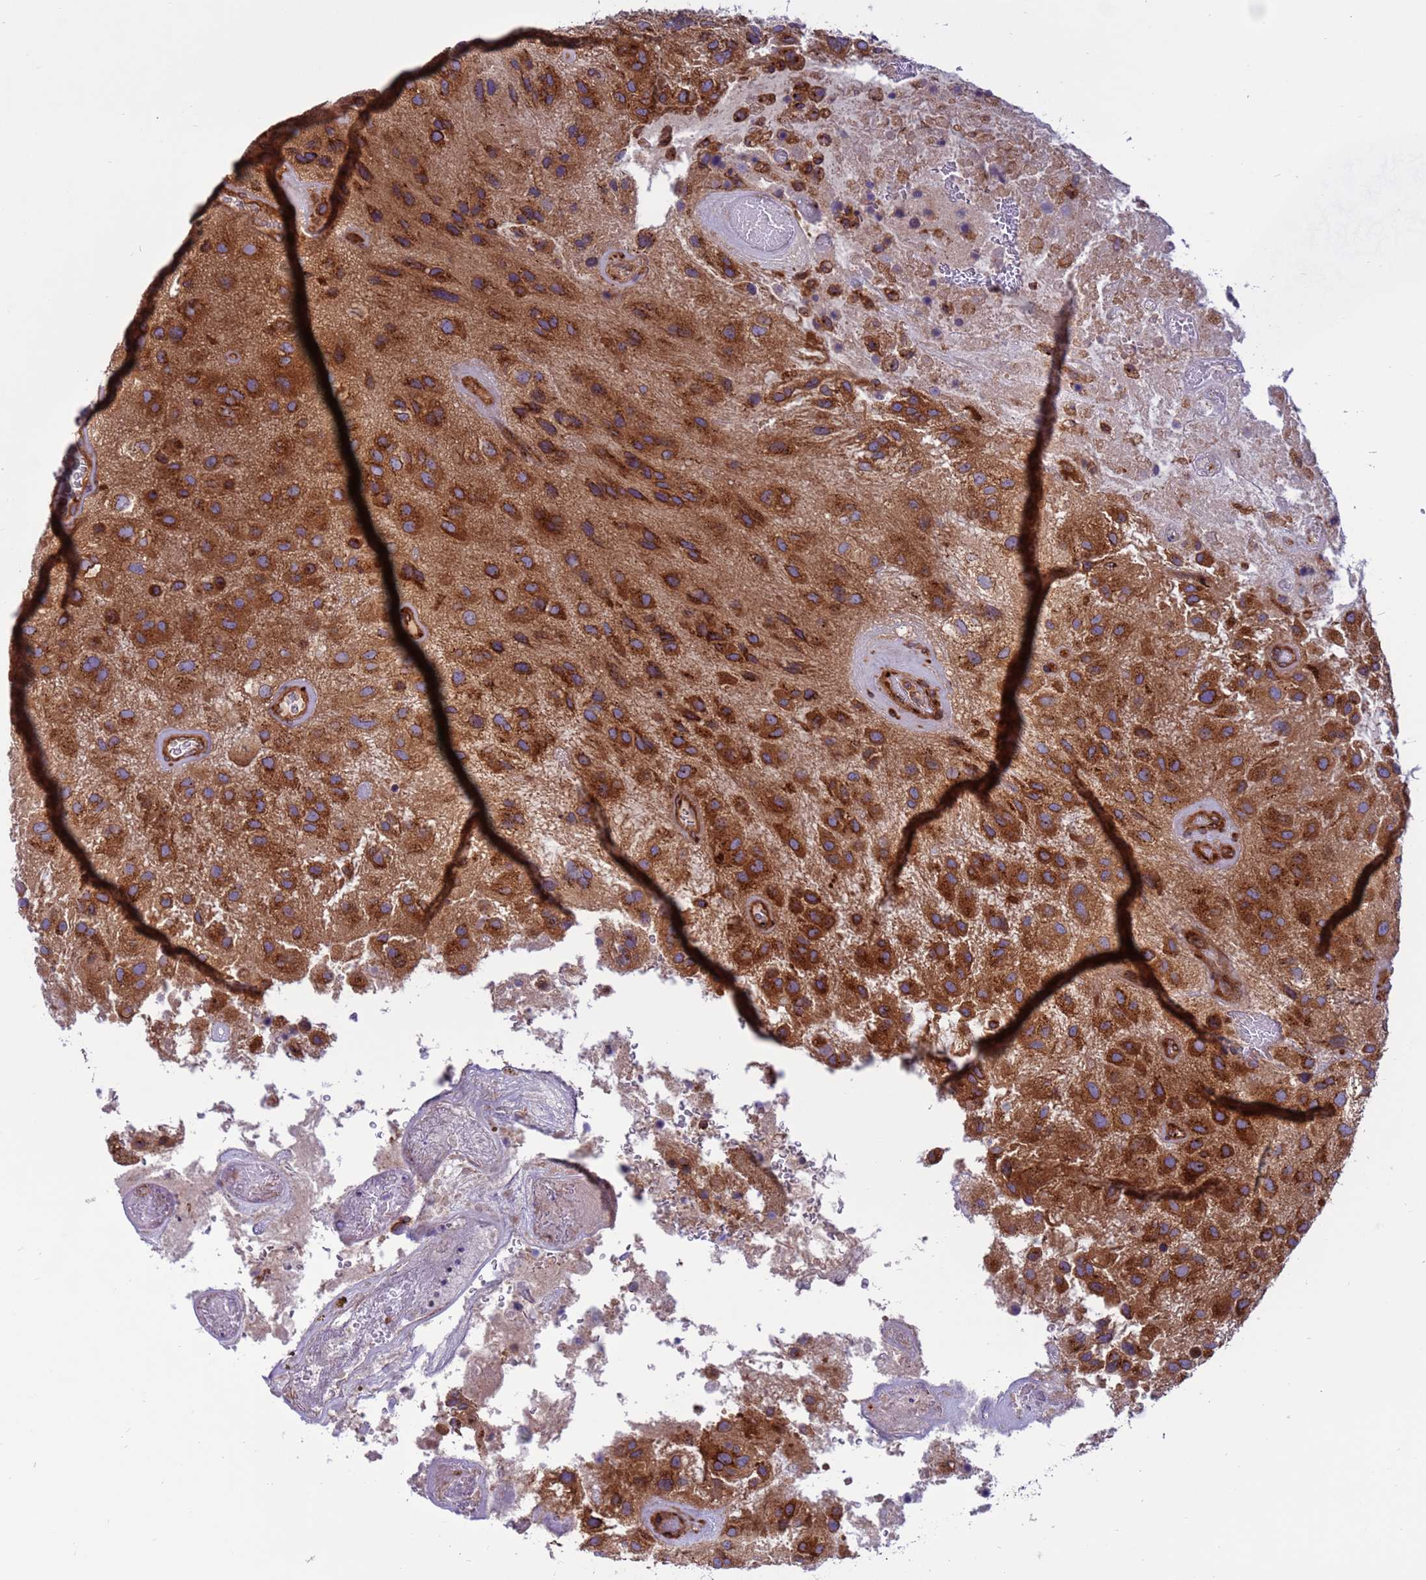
{"staining": {"intensity": "strong", "quantity": ">75%", "location": "cytoplasmic/membranous"}, "tissue": "glioma", "cell_type": "Tumor cells", "image_type": "cancer", "snomed": [{"axis": "morphology", "description": "Glioma, malignant, Low grade"}, {"axis": "topography", "description": "Brain"}], "caption": "Immunohistochemical staining of human malignant low-grade glioma shows strong cytoplasmic/membranous protein staining in approximately >75% of tumor cells.", "gene": "ZC3HAV1", "patient": {"sex": "male", "age": 66}}